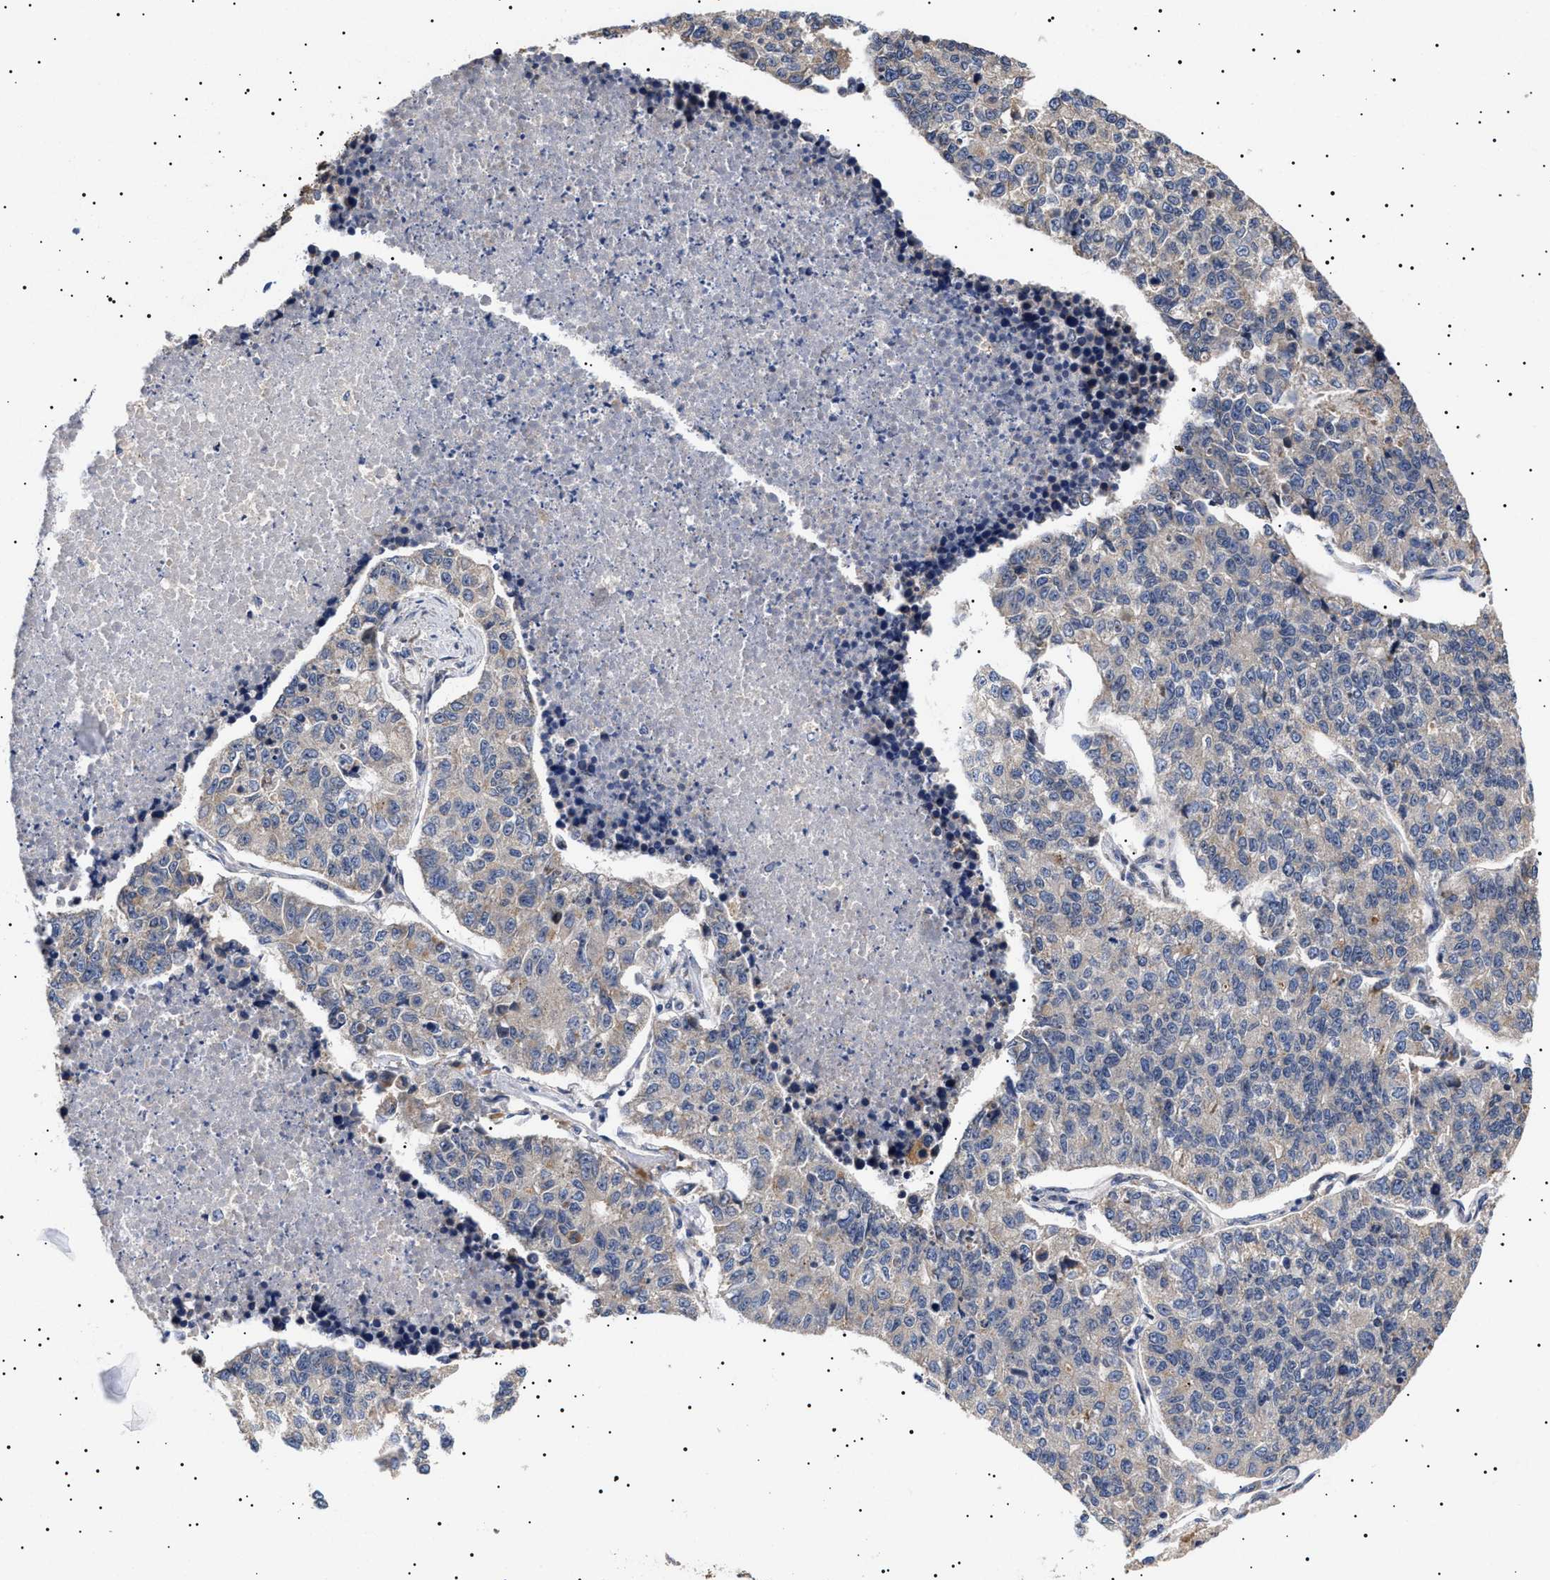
{"staining": {"intensity": "negative", "quantity": "none", "location": "none"}, "tissue": "lung cancer", "cell_type": "Tumor cells", "image_type": "cancer", "snomed": [{"axis": "morphology", "description": "Adenocarcinoma, NOS"}, {"axis": "topography", "description": "Lung"}], "caption": "Photomicrograph shows no significant protein positivity in tumor cells of lung cancer (adenocarcinoma). Brightfield microscopy of IHC stained with DAB (brown) and hematoxylin (blue), captured at high magnification.", "gene": "KRBA1", "patient": {"sex": "male", "age": 49}}